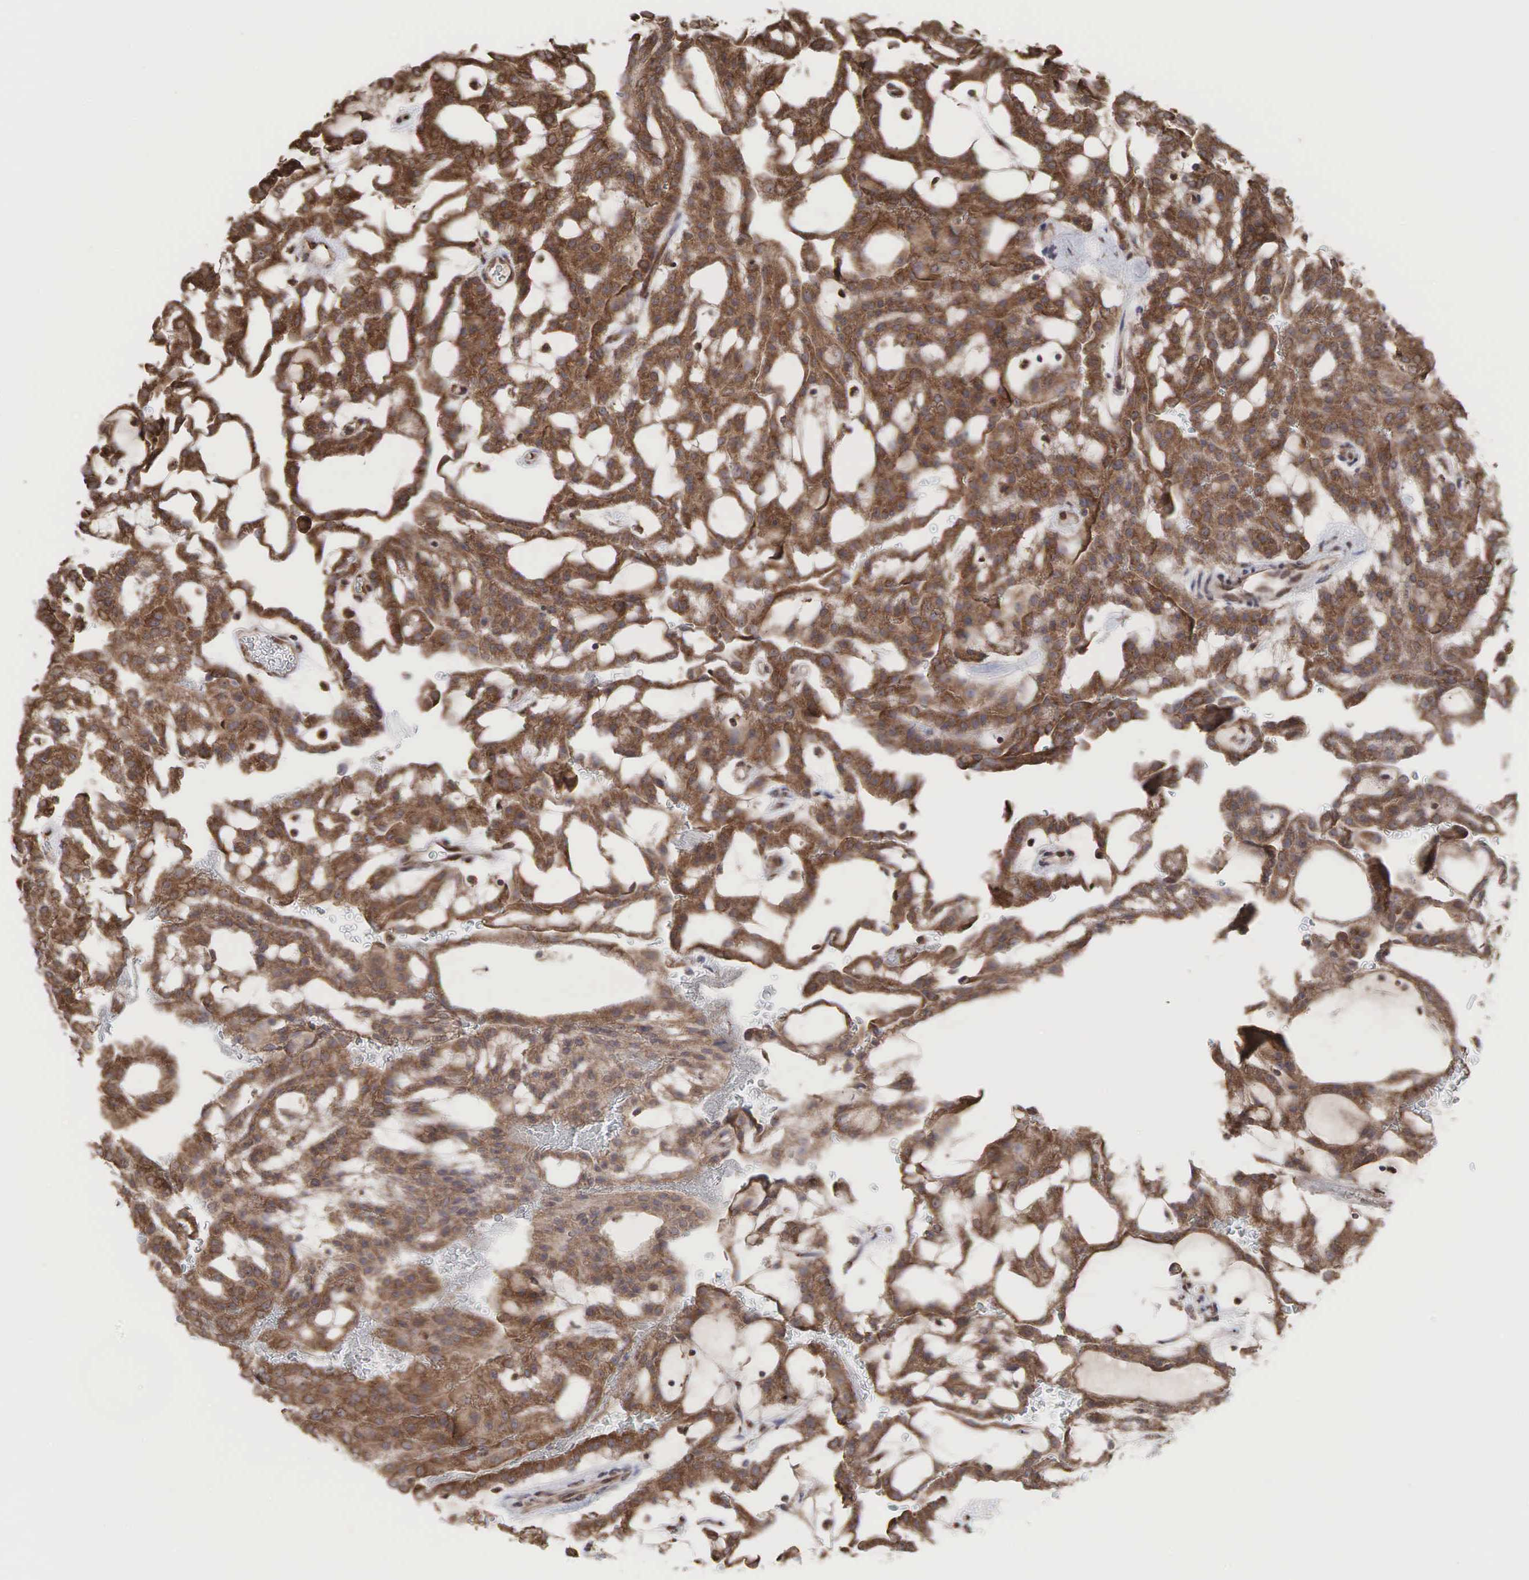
{"staining": {"intensity": "strong", "quantity": ">75%", "location": "cytoplasmic/membranous"}, "tissue": "renal cancer", "cell_type": "Tumor cells", "image_type": "cancer", "snomed": [{"axis": "morphology", "description": "Adenocarcinoma, NOS"}, {"axis": "topography", "description": "Kidney"}], "caption": "Adenocarcinoma (renal) was stained to show a protein in brown. There is high levels of strong cytoplasmic/membranous staining in about >75% of tumor cells.", "gene": "PABPC5", "patient": {"sex": "male", "age": 63}}